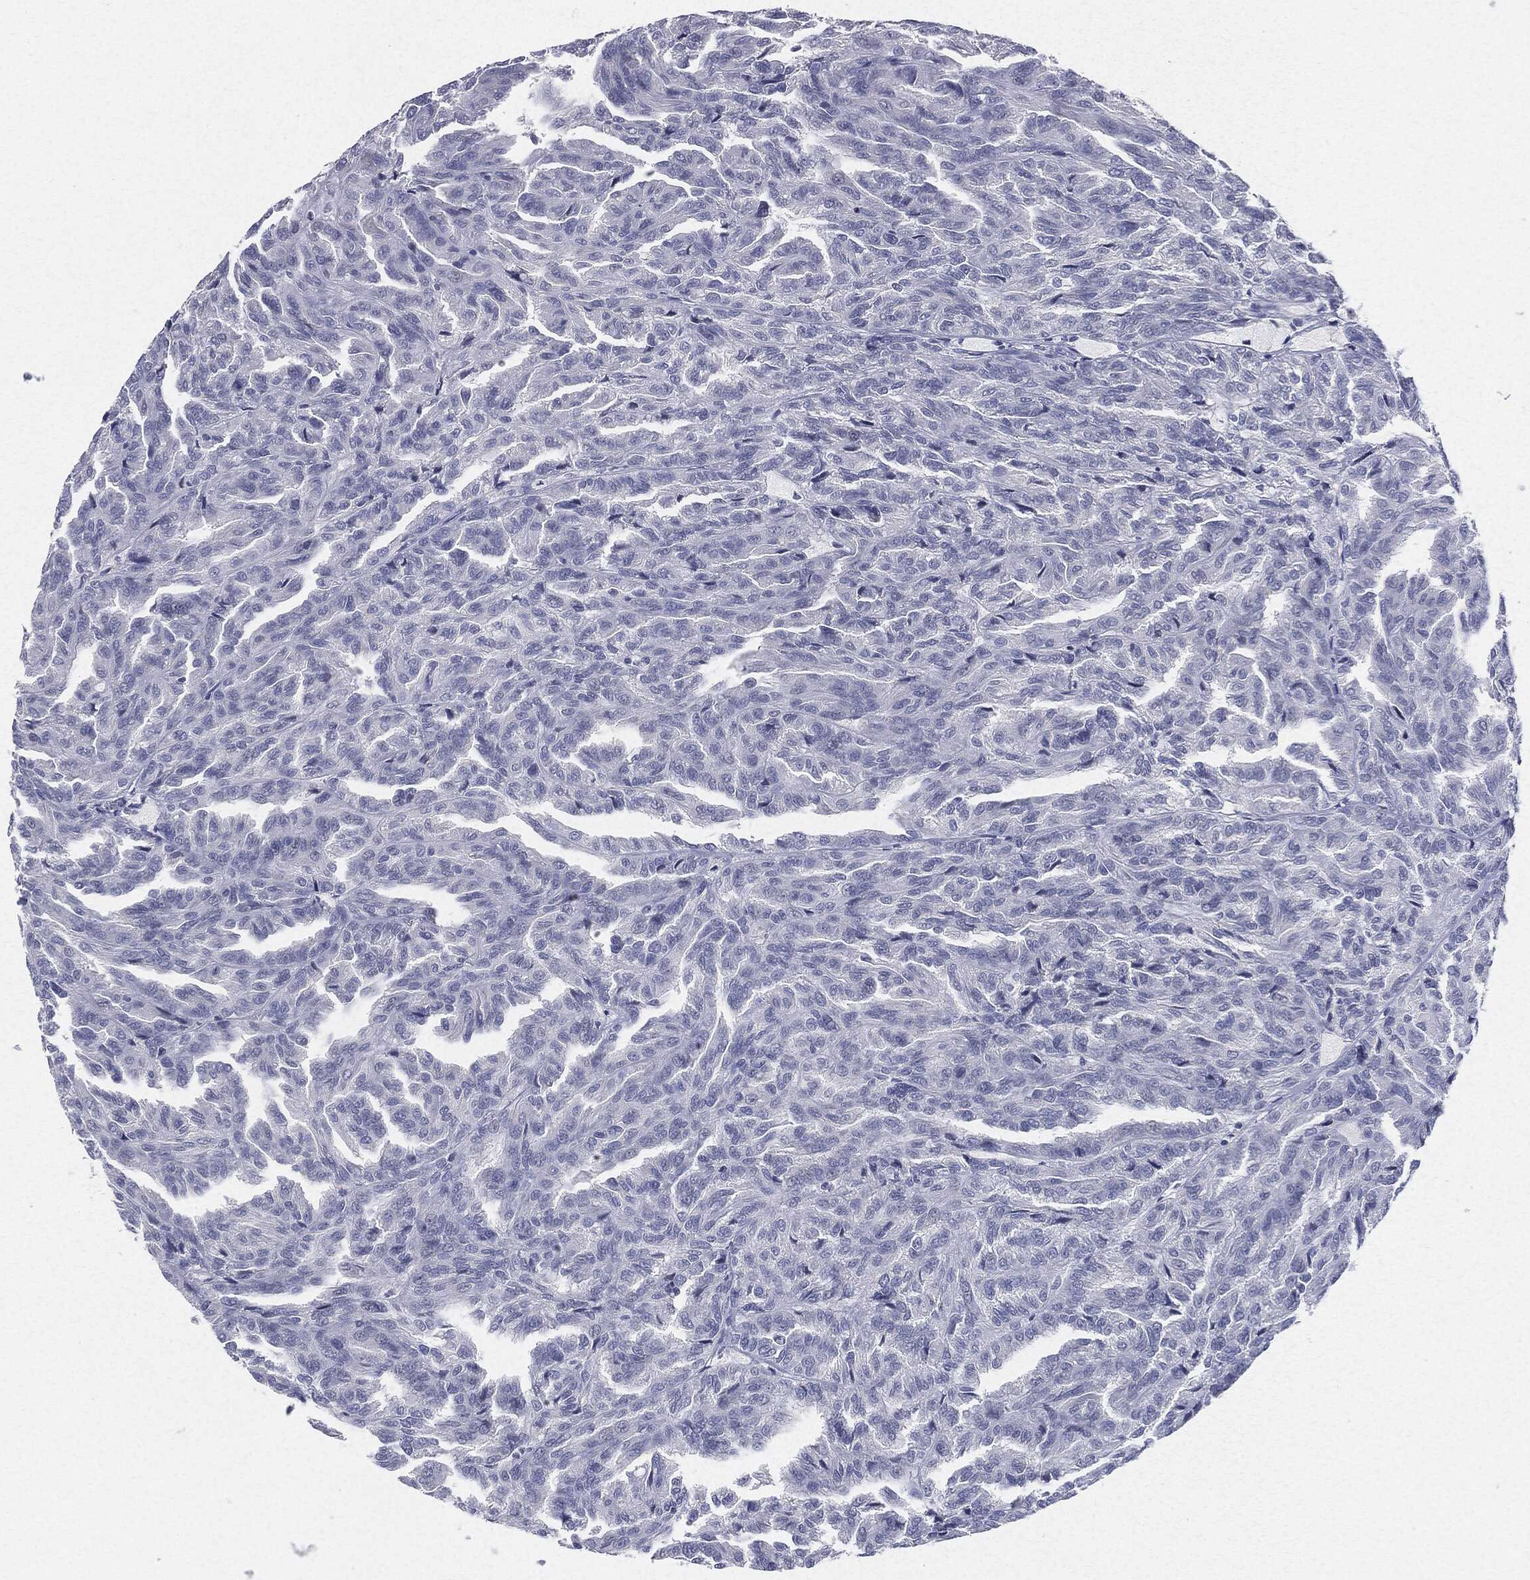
{"staining": {"intensity": "negative", "quantity": "none", "location": "none"}, "tissue": "renal cancer", "cell_type": "Tumor cells", "image_type": "cancer", "snomed": [{"axis": "morphology", "description": "Adenocarcinoma, NOS"}, {"axis": "topography", "description": "Kidney"}], "caption": "Tumor cells show no significant positivity in renal cancer.", "gene": "CGB1", "patient": {"sex": "male", "age": 79}}